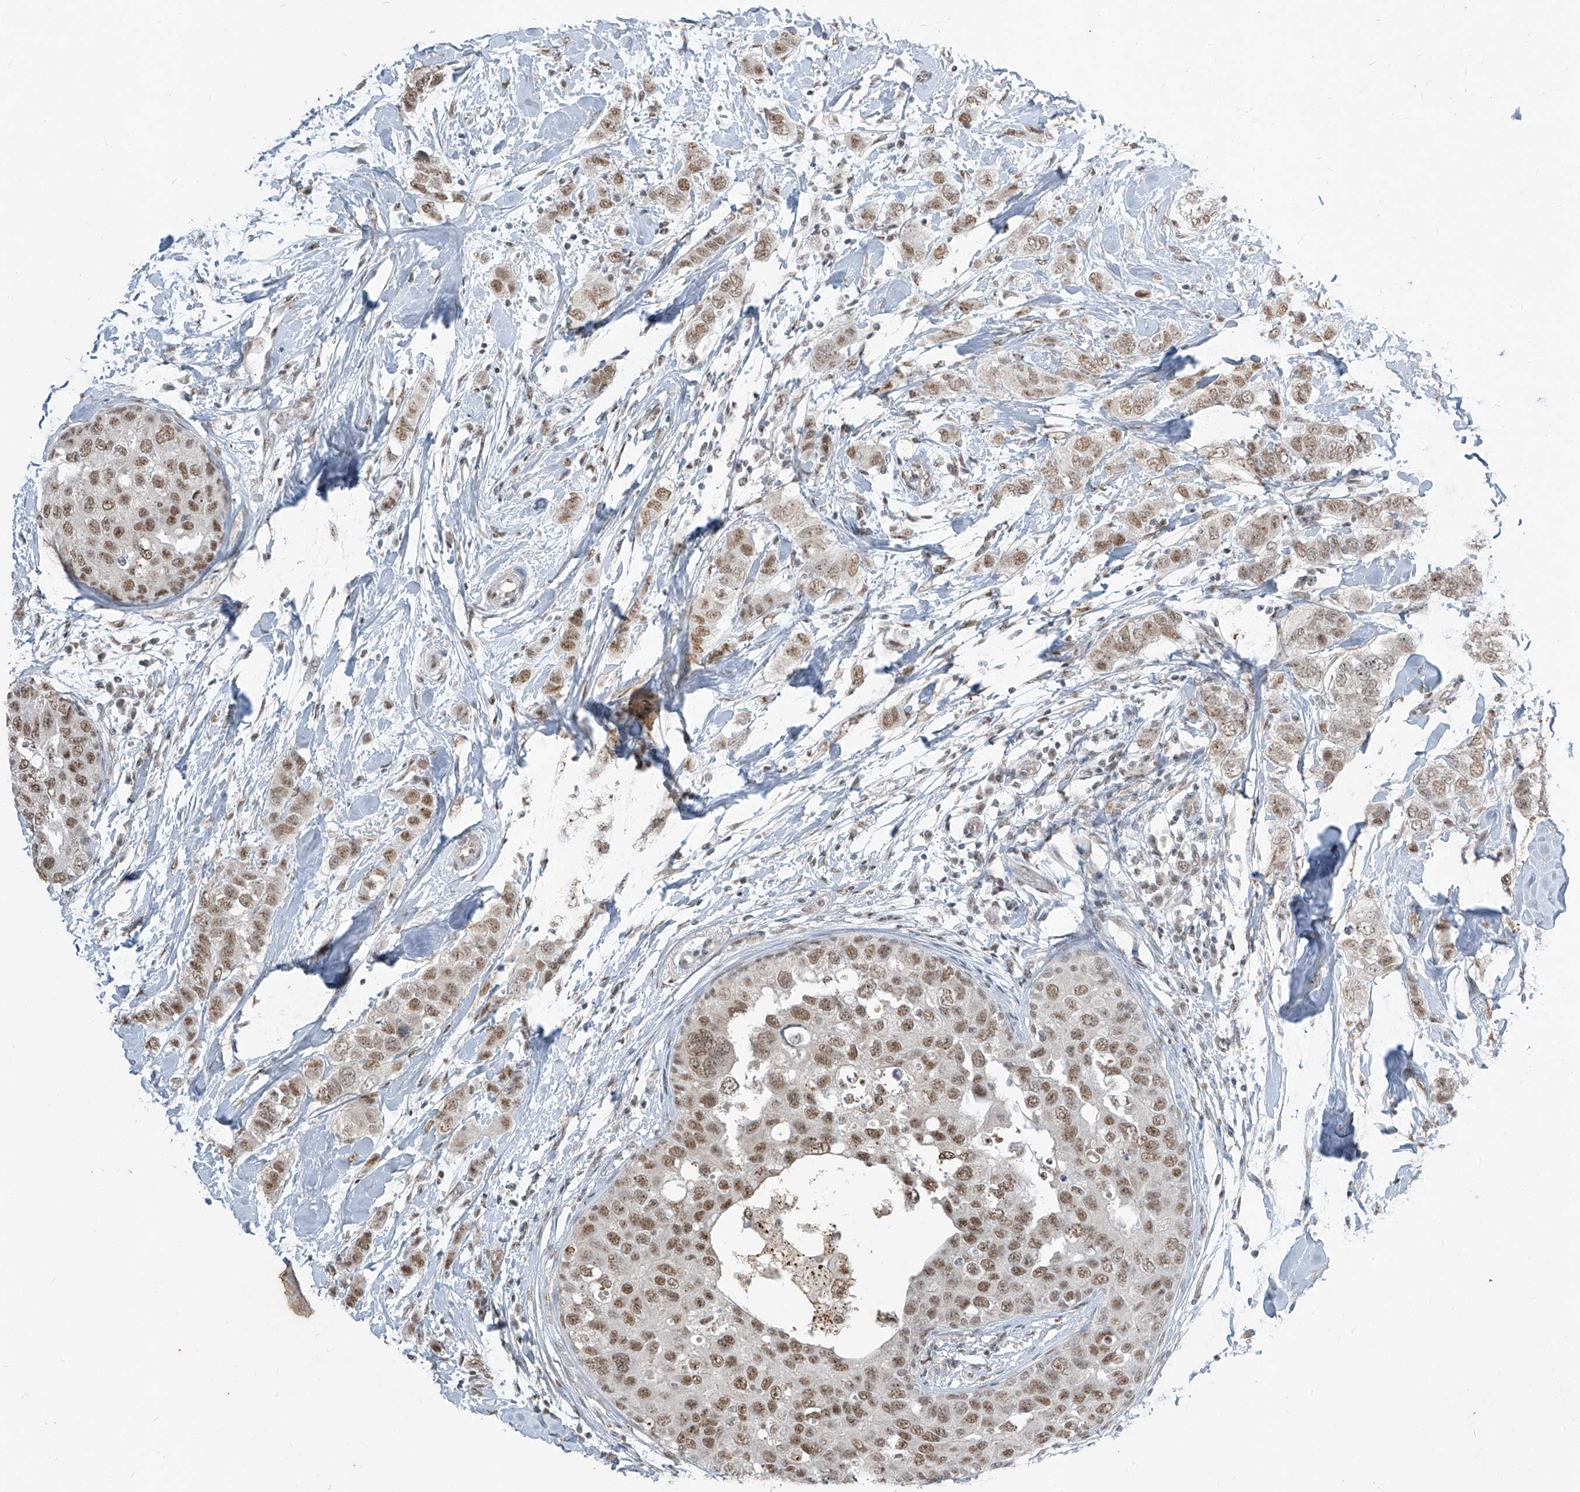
{"staining": {"intensity": "moderate", "quantity": ">75%", "location": "nuclear"}, "tissue": "breast cancer", "cell_type": "Tumor cells", "image_type": "cancer", "snomed": [{"axis": "morphology", "description": "Duct carcinoma"}, {"axis": "topography", "description": "Breast"}], "caption": "Brown immunohistochemical staining in breast cancer (invasive ductal carcinoma) shows moderate nuclear positivity in approximately >75% of tumor cells. (DAB IHC with brightfield microscopy, high magnification).", "gene": "TFEC", "patient": {"sex": "female", "age": 50}}